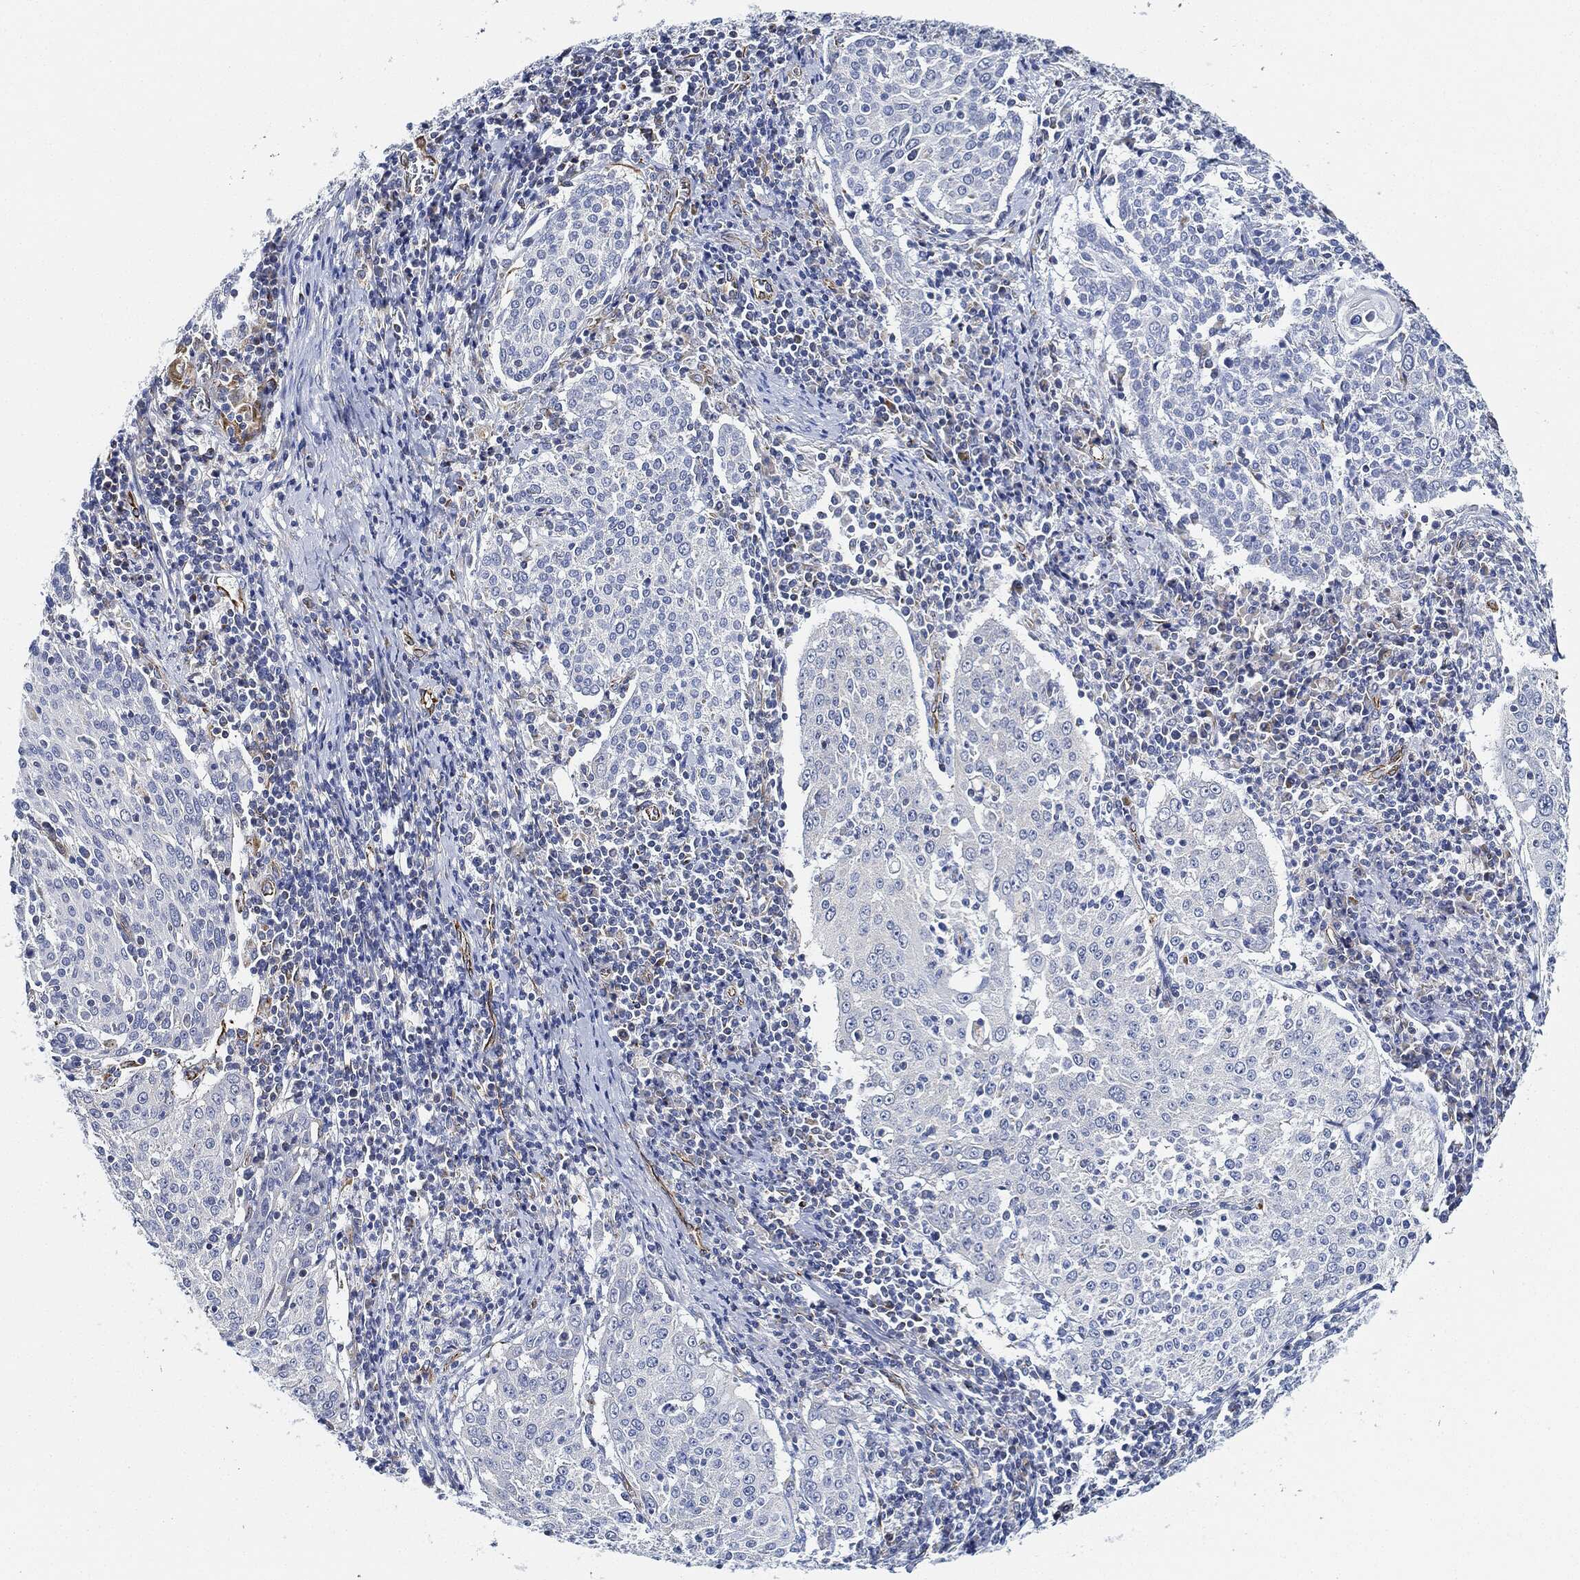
{"staining": {"intensity": "negative", "quantity": "none", "location": "none"}, "tissue": "cervical cancer", "cell_type": "Tumor cells", "image_type": "cancer", "snomed": [{"axis": "morphology", "description": "Squamous cell carcinoma, NOS"}, {"axis": "topography", "description": "Cervix"}], "caption": "The immunohistochemistry (IHC) image has no significant staining in tumor cells of cervical cancer tissue. (DAB (3,3'-diaminobenzidine) immunohistochemistry (IHC) with hematoxylin counter stain).", "gene": "THSD1", "patient": {"sex": "female", "age": 41}}